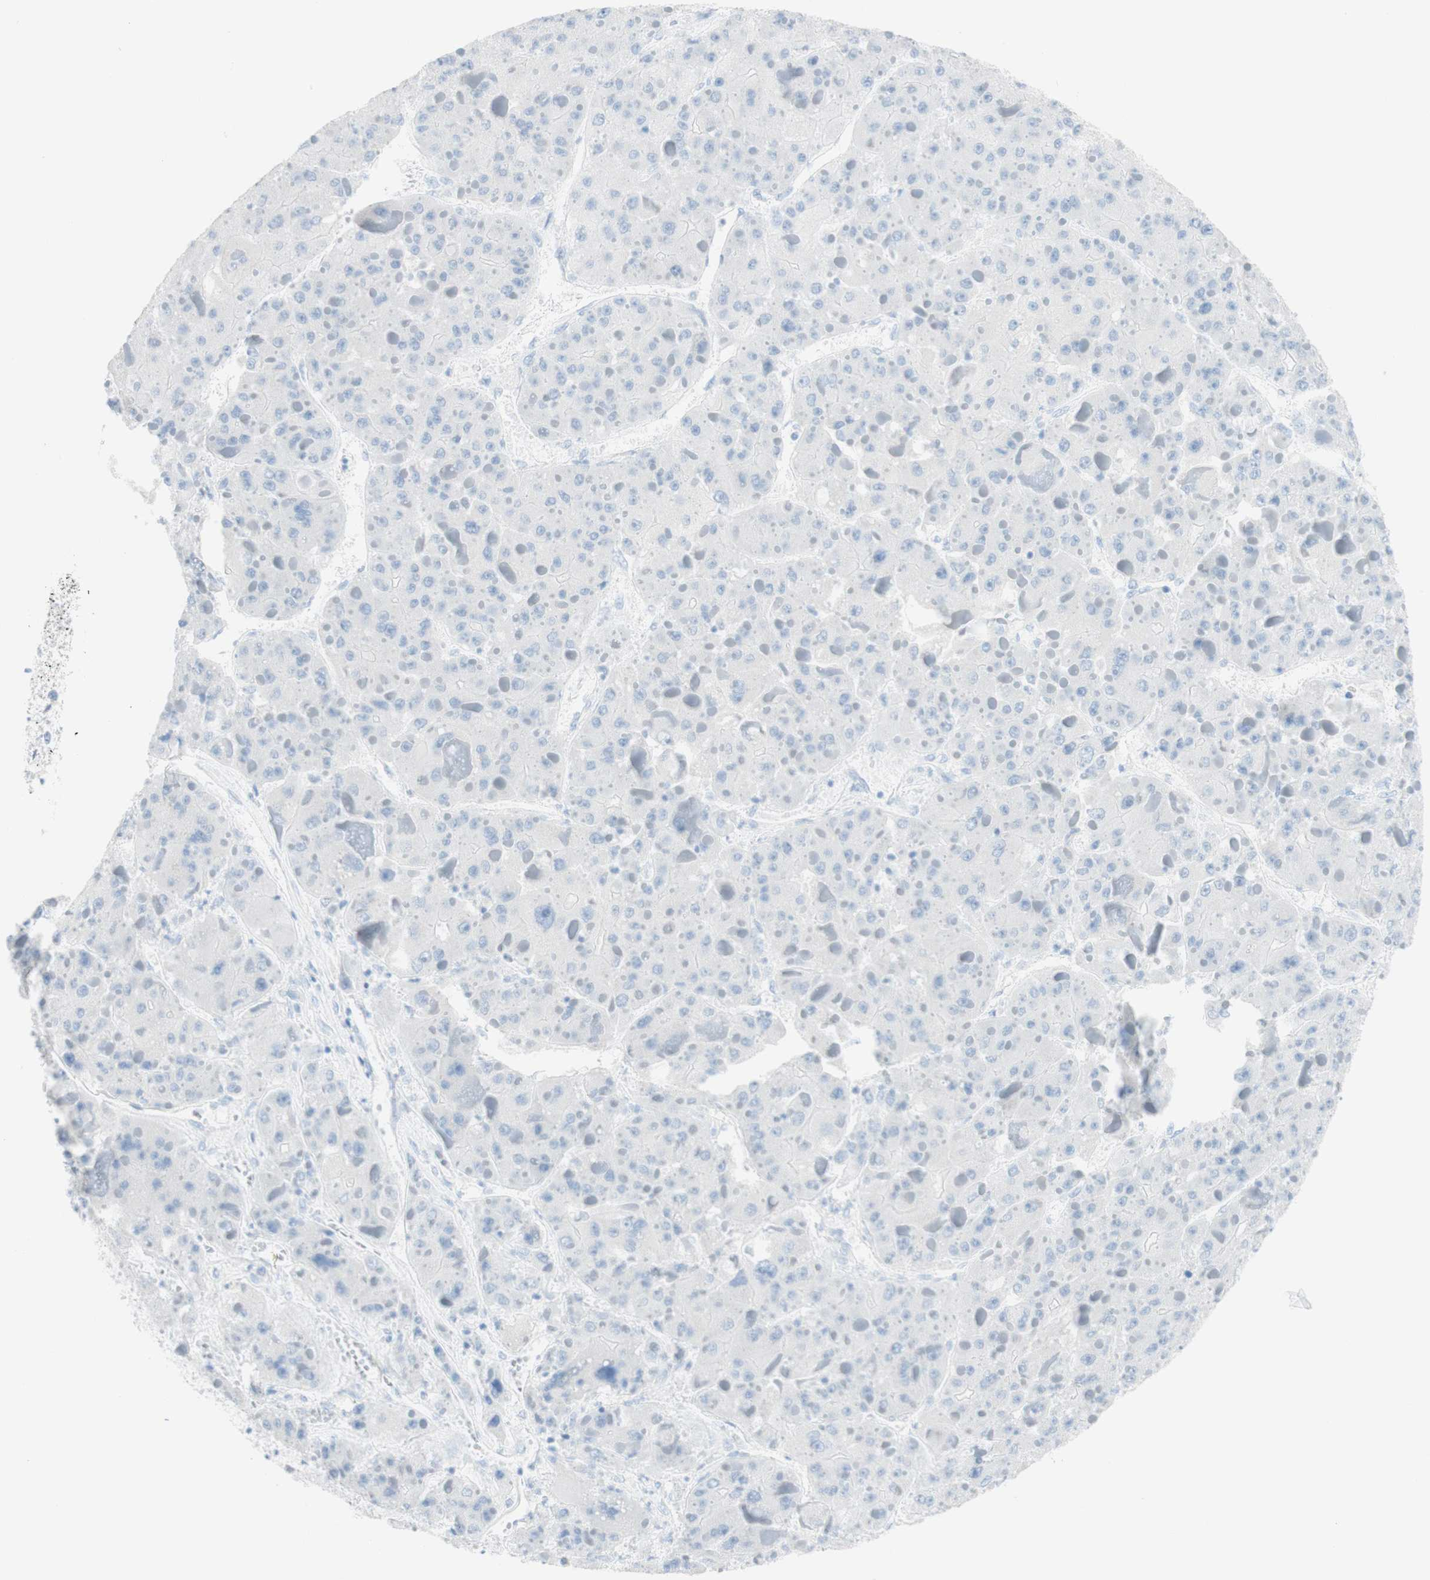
{"staining": {"intensity": "negative", "quantity": "none", "location": "none"}, "tissue": "liver cancer", "cell_type": "Tumor cells", "image_type": "cancer", "snomed": [{"axis": "morphology", "description": "Carcinoma, Hepatocellular, NOS"}, {"axis": "topography", "description": "Liver"}], "caption": "DAB immunohistochemical staining of human liver hepatocellular carcinoma displays no significant staining in tumor cells.", "gene": "TPO", "patient": {"sex": "female", "age": 73}}